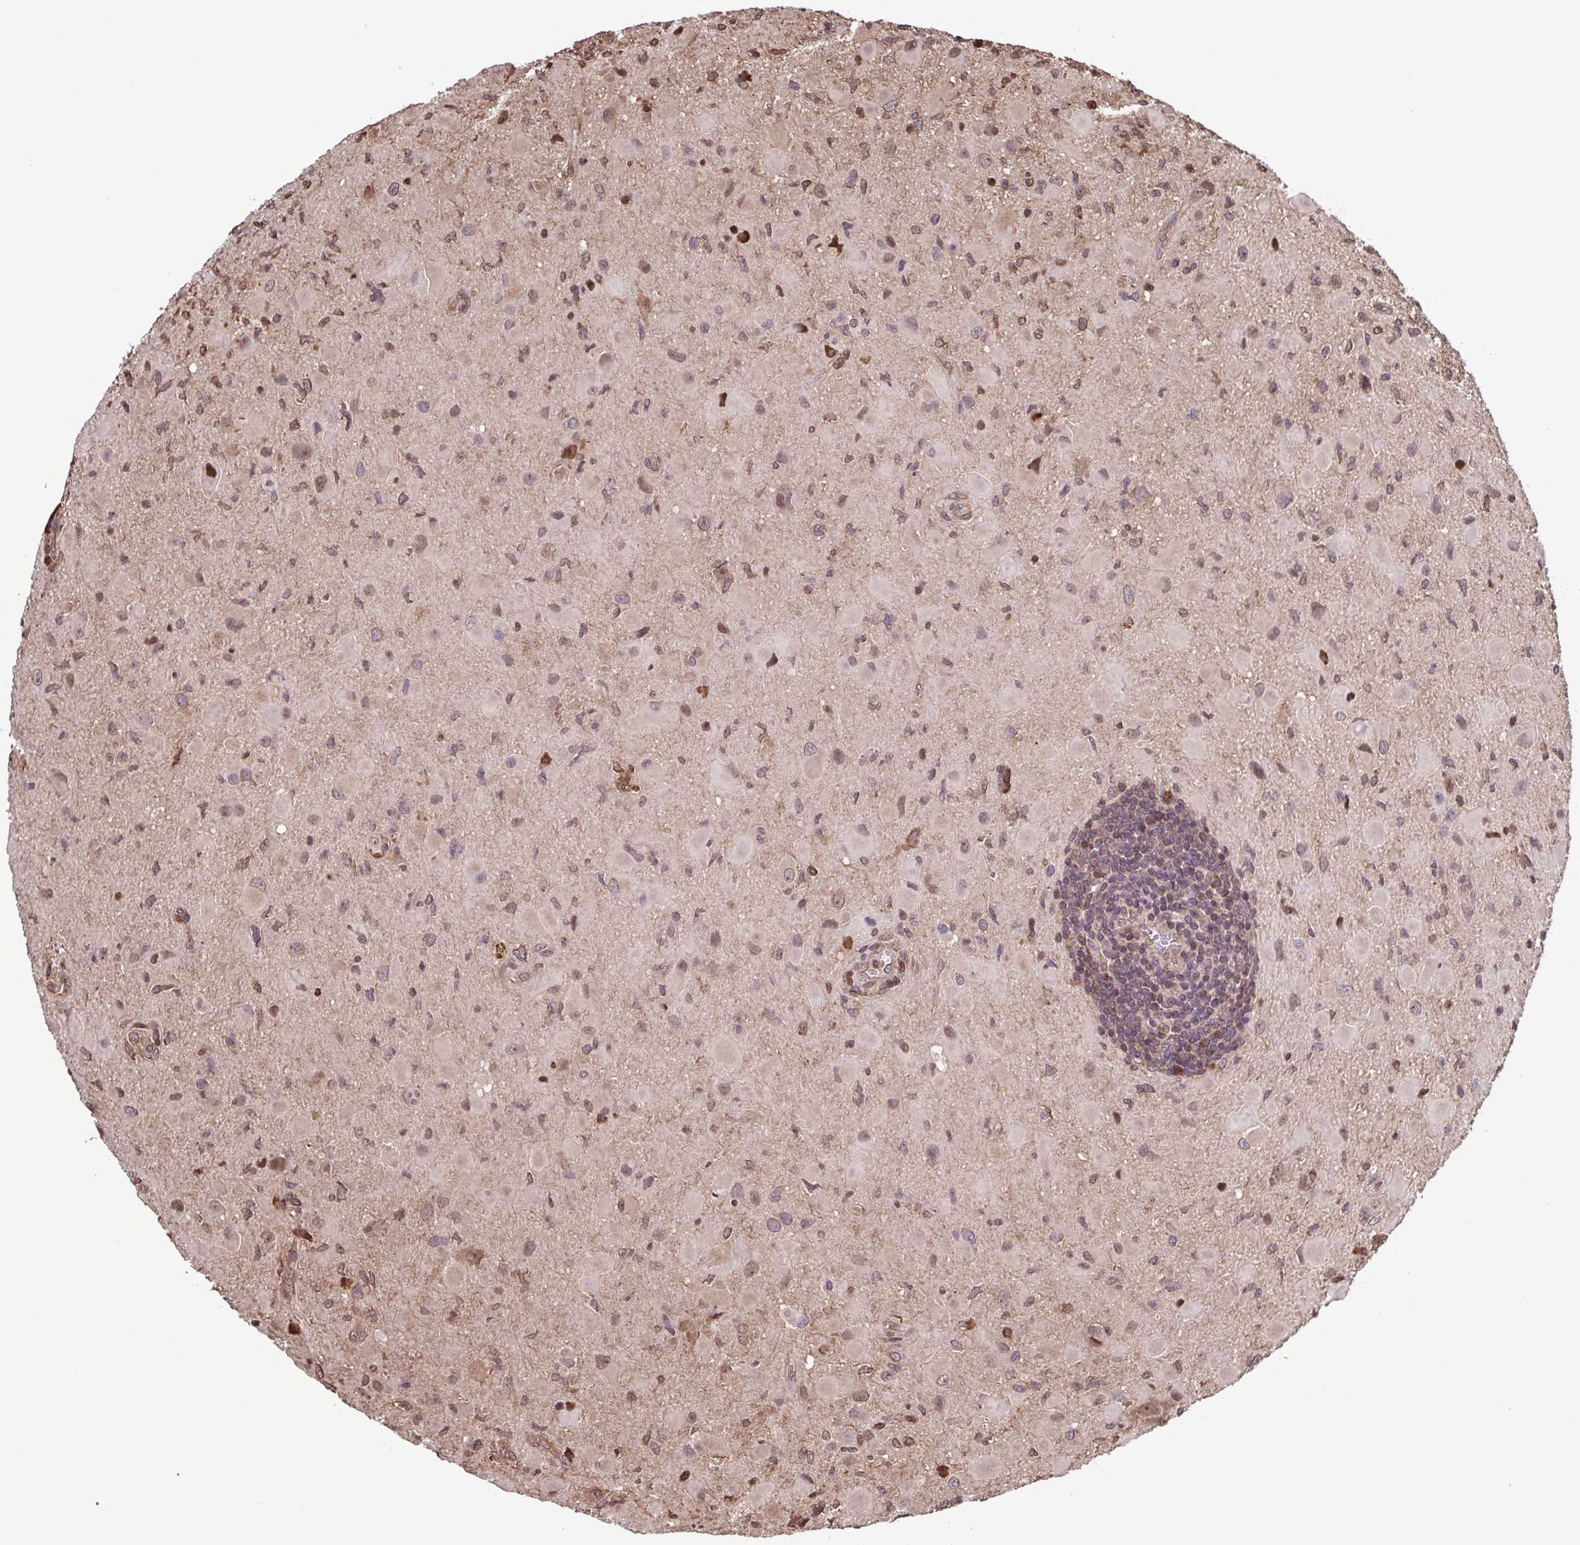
{"staining": {"intensity": "moderate", "quantity": "25%-75%", "location": "cytoplasmic/membranous,nuclear"}, "tissue": "glioma", "cell_type": "Tumor cells", "image_type": "cancer", "snomed": [{"axis": "morphology", "description": "Glioma, malignant, Low grade"}, {"axis": "topography", "description": "Brain"}], "caption": "This is a photomicrograph of immunohistochemistry staining of malignant low-grade glioma, which shows moderate expression in the cytoplasmic/membranous and nuclear of tumor cells.", "gene": "SEC63", "patient": {"sex": "female", "age": 32}}